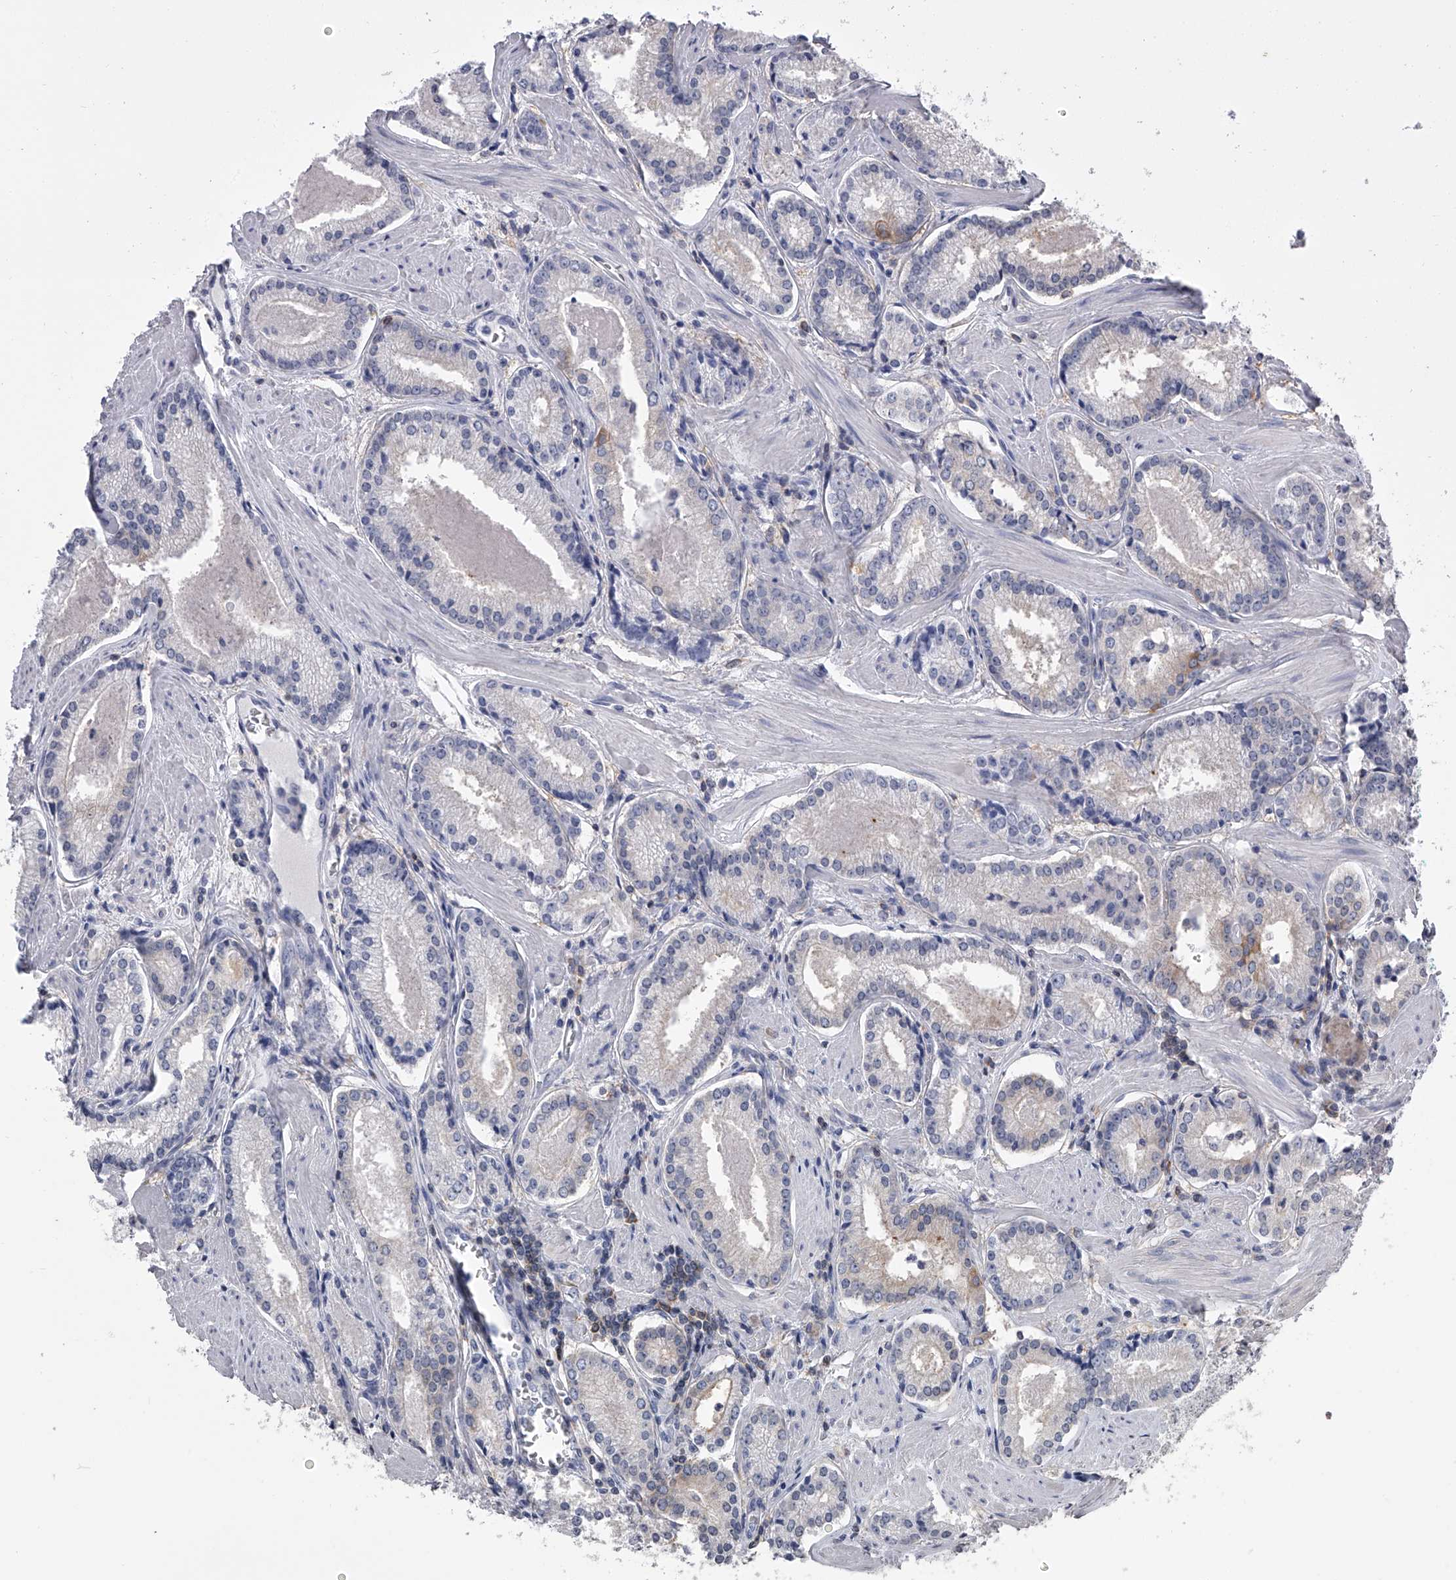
{"staining": {"intensity": "negative", "quantity": "none", "location": "none"}, "tissue": "prostate cancer", "cell_type": "Tumor cells", "image_type": "cancer", "snomed": [{"axis": "morphology", "description": "Adenocarcinoma, Low grade"}, {"axis": "topography", "description": "Prostate"}], "caption": "Protein analysis of prostate cancer exhibits no significant staining in tumor cells.", "gene": "TASP1", "patient": {"sex": "male", "age": 54}}